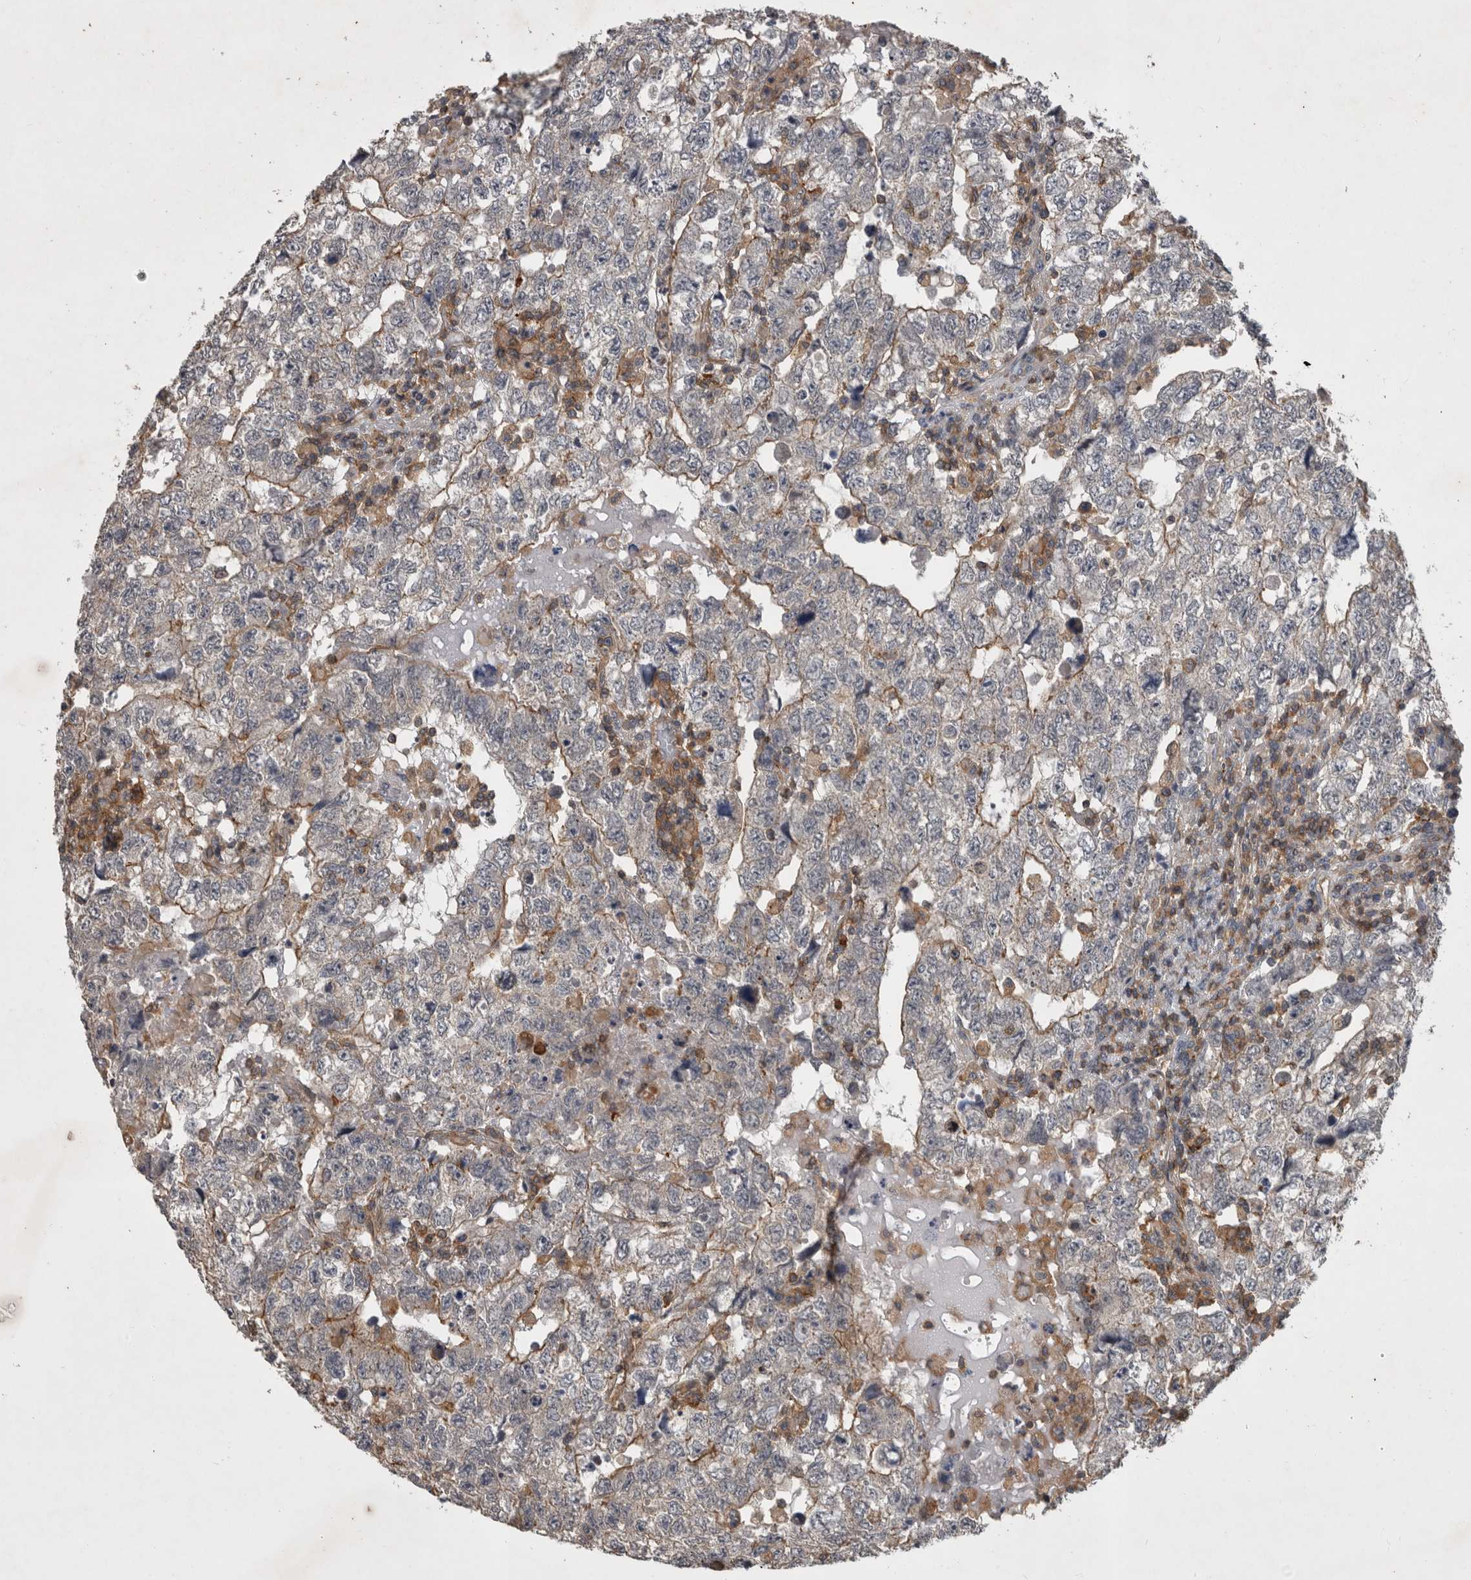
{"staining": {"intensity": "moderate", "quantity": "25%-75%", "location": "cytoplasmic/membranous"}, "tissue": "testis cancer", "cell_type": "Tumor cells", "image_type": "cancer", "snomed": [{"axis": "morphology", "description": "Carcinoma, Embryonal, NOS"}, {"axis": "topography", "description": "Testis"}], "caption": "Testis cancer stained with a brown dye displays moderate cytoplasmic/membranous positive positivity in approximately 25%-75% of tumor cells.", "gene": "SPATA48", "patient": {"sex": "male", "age": 36}}